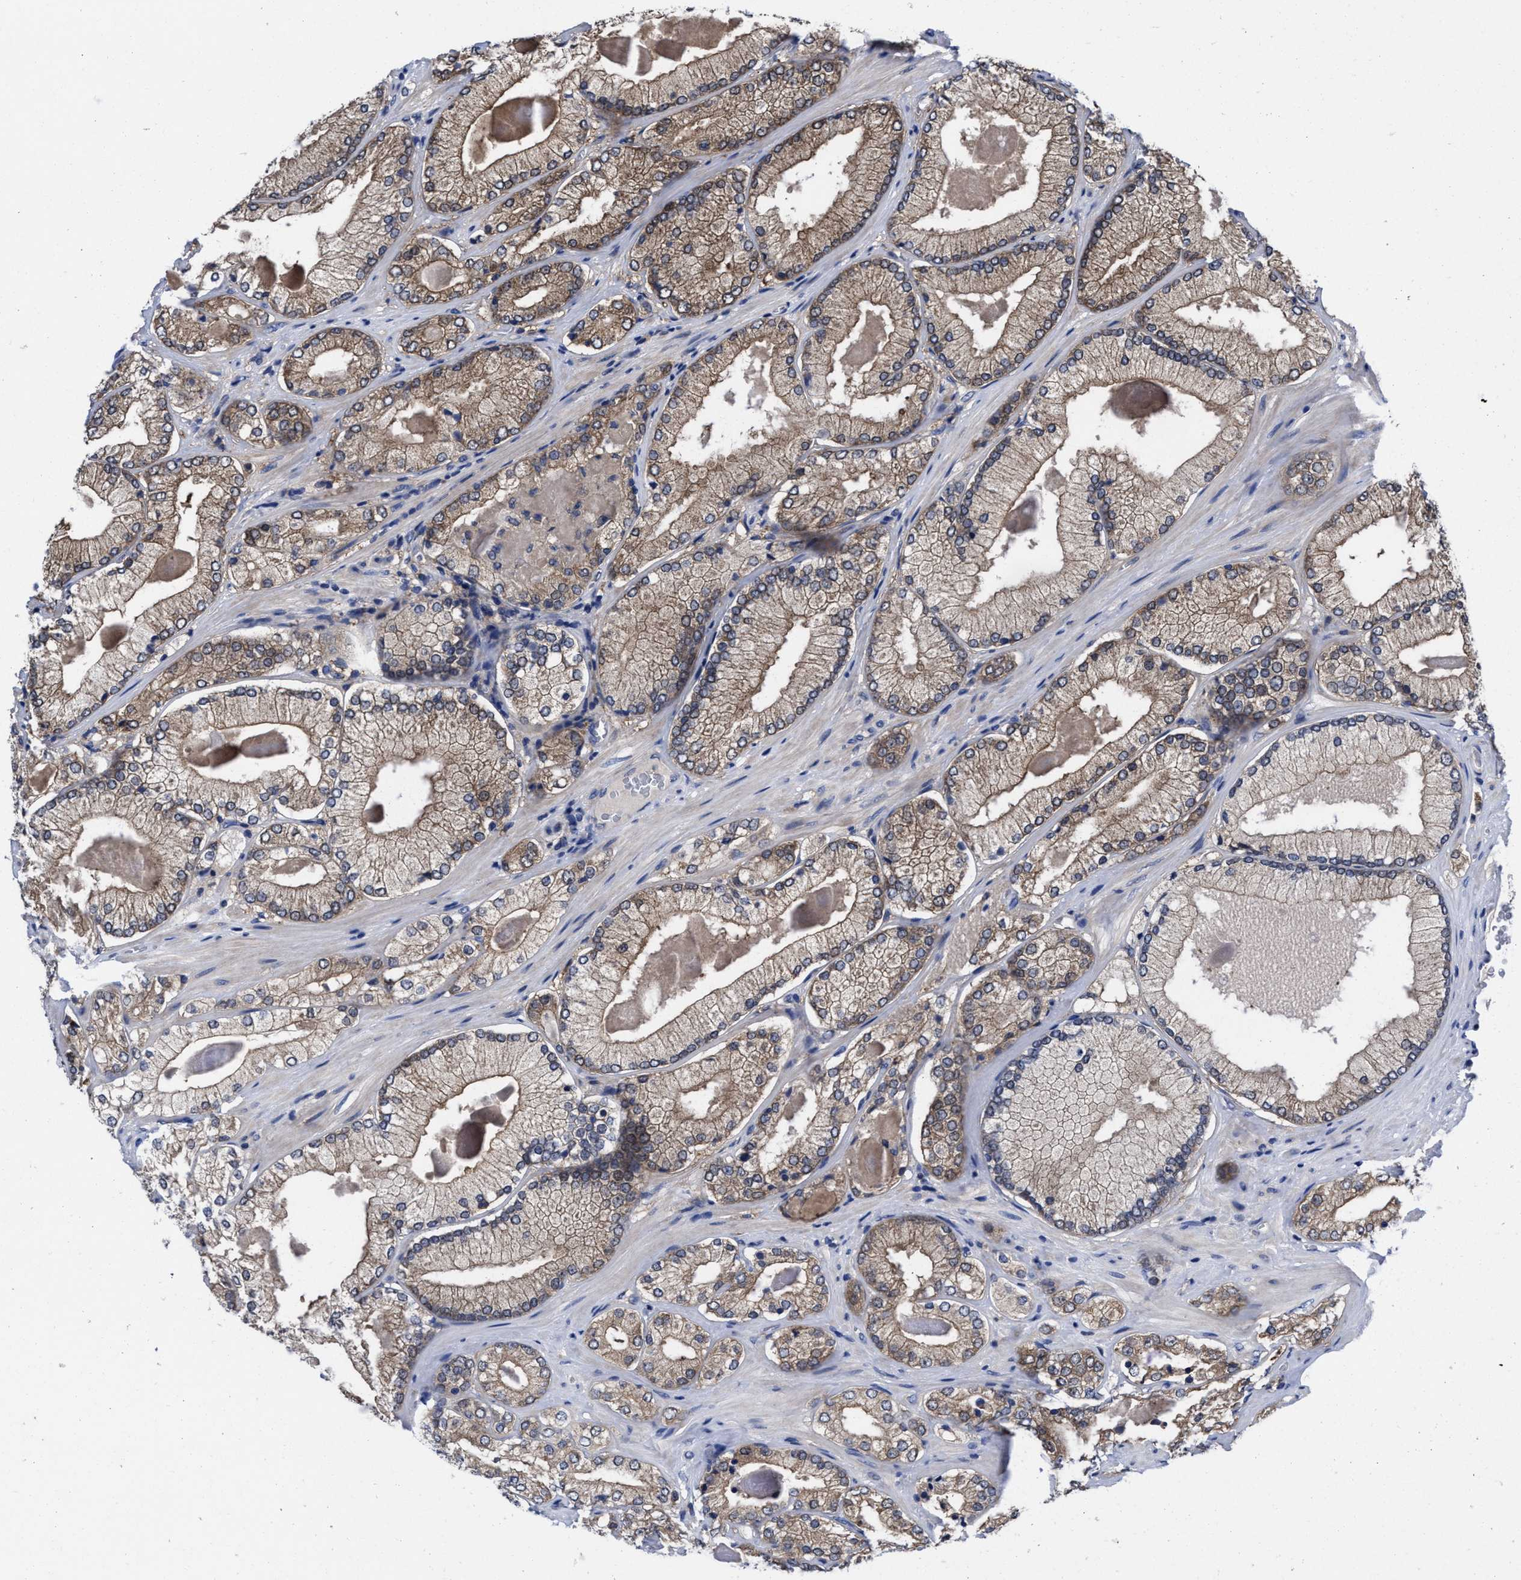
{"staining": {"intensity": "moderate", "quantity": ">75%", "location": "cytoplasmic/membranous"}, "tissue": "prostate cancer", "cell_type": "Tumor cells", "image_type": "cancer", "snomed": [{"axis": "morphology", "description": "Adenocarcinoma, Low grade"}, {"axis": "topography", "description": "Prostate"}], "caption": "The immunohistochemical stain labels moderate cytoplasmic/membranous positivity in tumor cells of prostate cancer (low-grade adenocarcinoma) tissue. Nuclei are stained in blue.", "gene": "TXNDC17", "patient": {"sex": "male", "age": 65}}